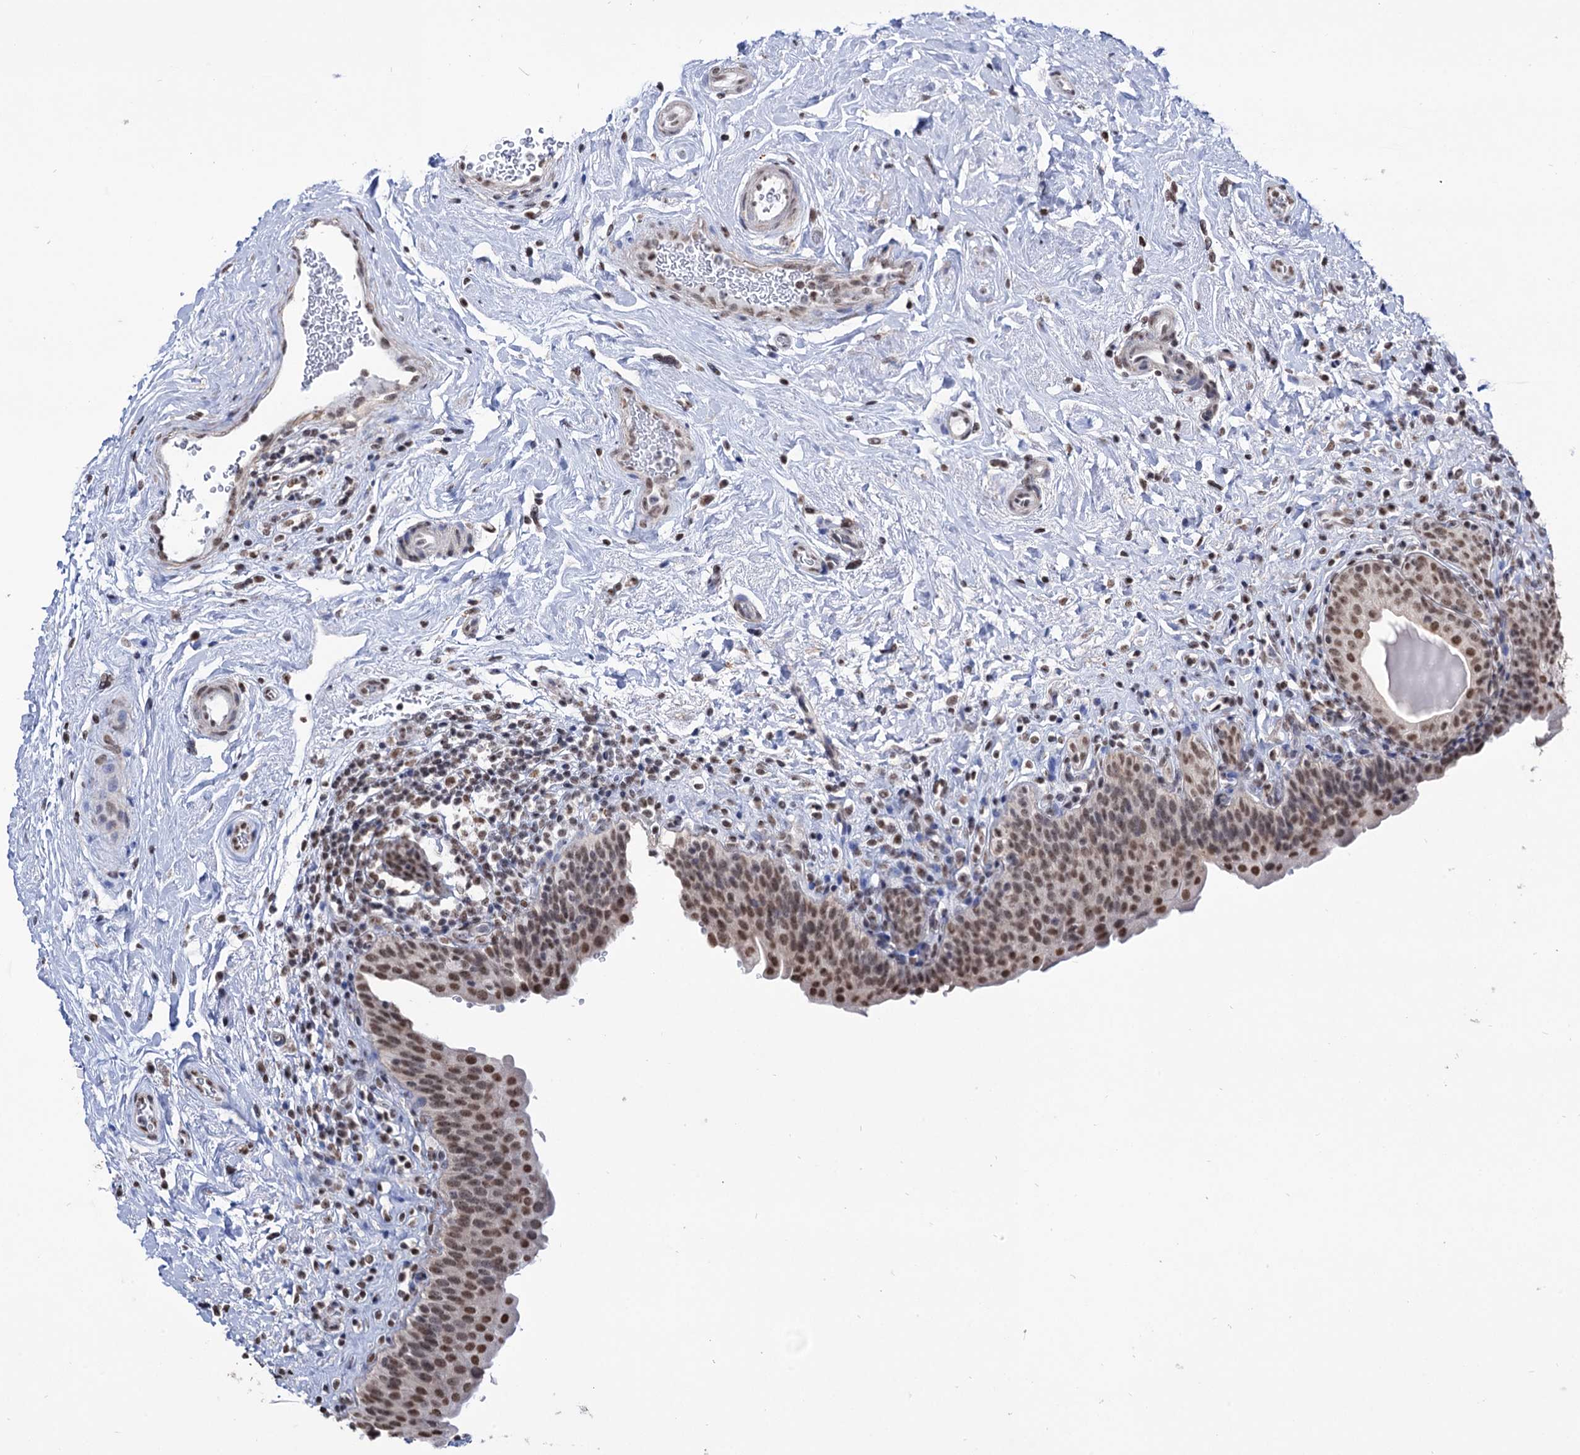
{"staining": {"intensity": "moderate", "quantity": ">75%", "location": "nuclear"}, "tissue": "urinary bladder", "cell_type": "Urothelial cells", "image_type": "normal", "snomed": [{"axis": "morphology", "description": "Normal tissue, NOS"}, {"axis": "topography", "description": "Urinary bladder"}], "caption": "The histopathology image demonstrates a brown stain indicating the presence of a protein in the nuclear of urothelial cells in urinary bladder.", "gene": "ABHD10", "patient": {"sex": "male", "age": 83}}